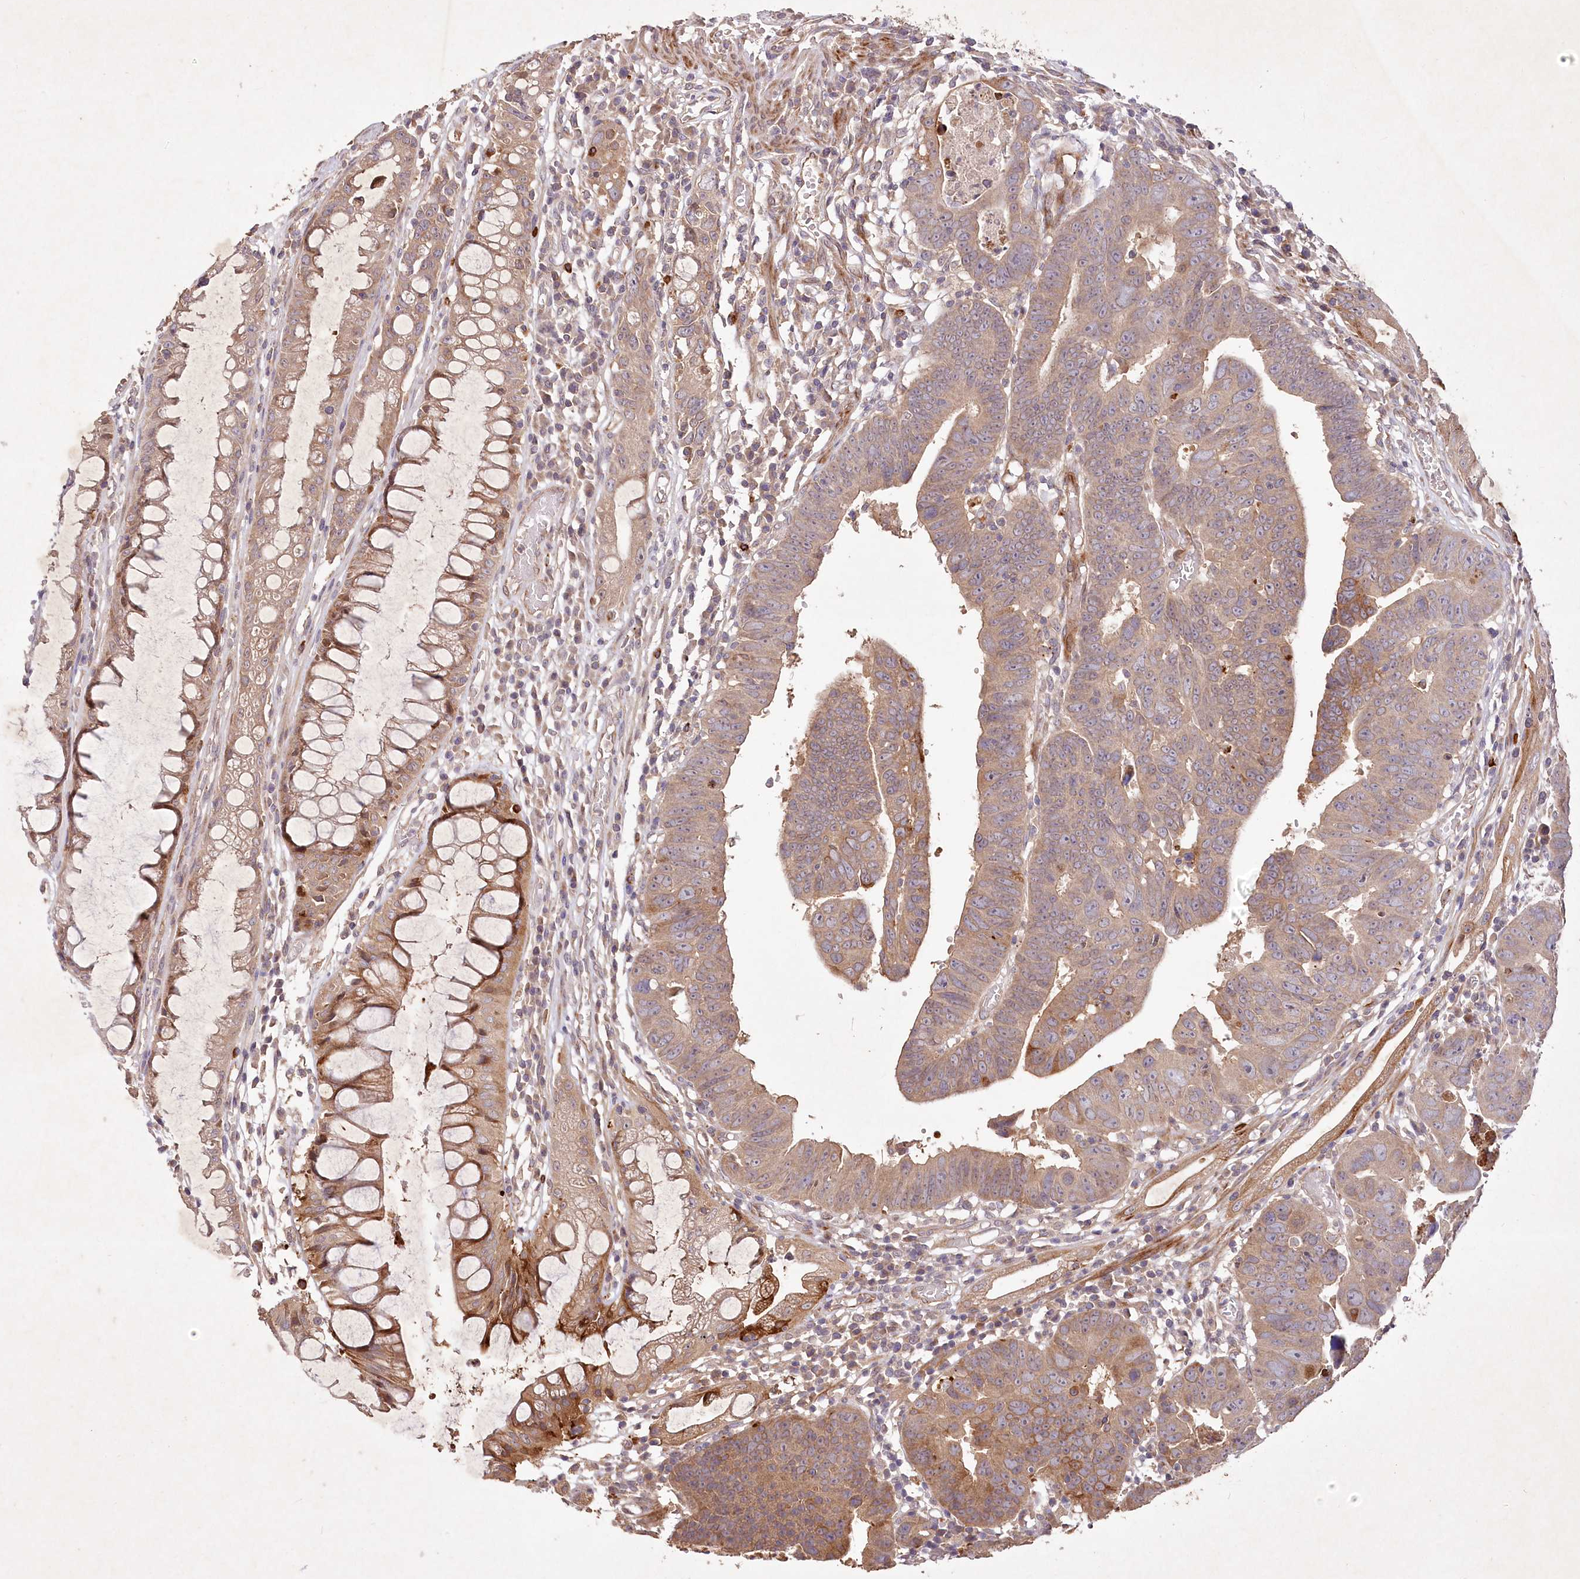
{"staining": {"intensity": "moderate", "quantity": ">75%", "location": "cytoplasmic/membranous"}, "tissue": "colorectal cancer", "cell_type": "Tumor cells", "image_type": "cancer", "snomed": [{"axis": "morphology", "description": "Adenocarcinoma, NOS"}, {"axis": "topography", "description": "Rectum"}], "caption": "A brown stain shows moderate cytoplasmic/membranous staining of a protein in human adenocarcinoma (colorectal) tumor cells.", "gene": "IRAK1BP1", "patient": {"sex": "female", "age": 65}}